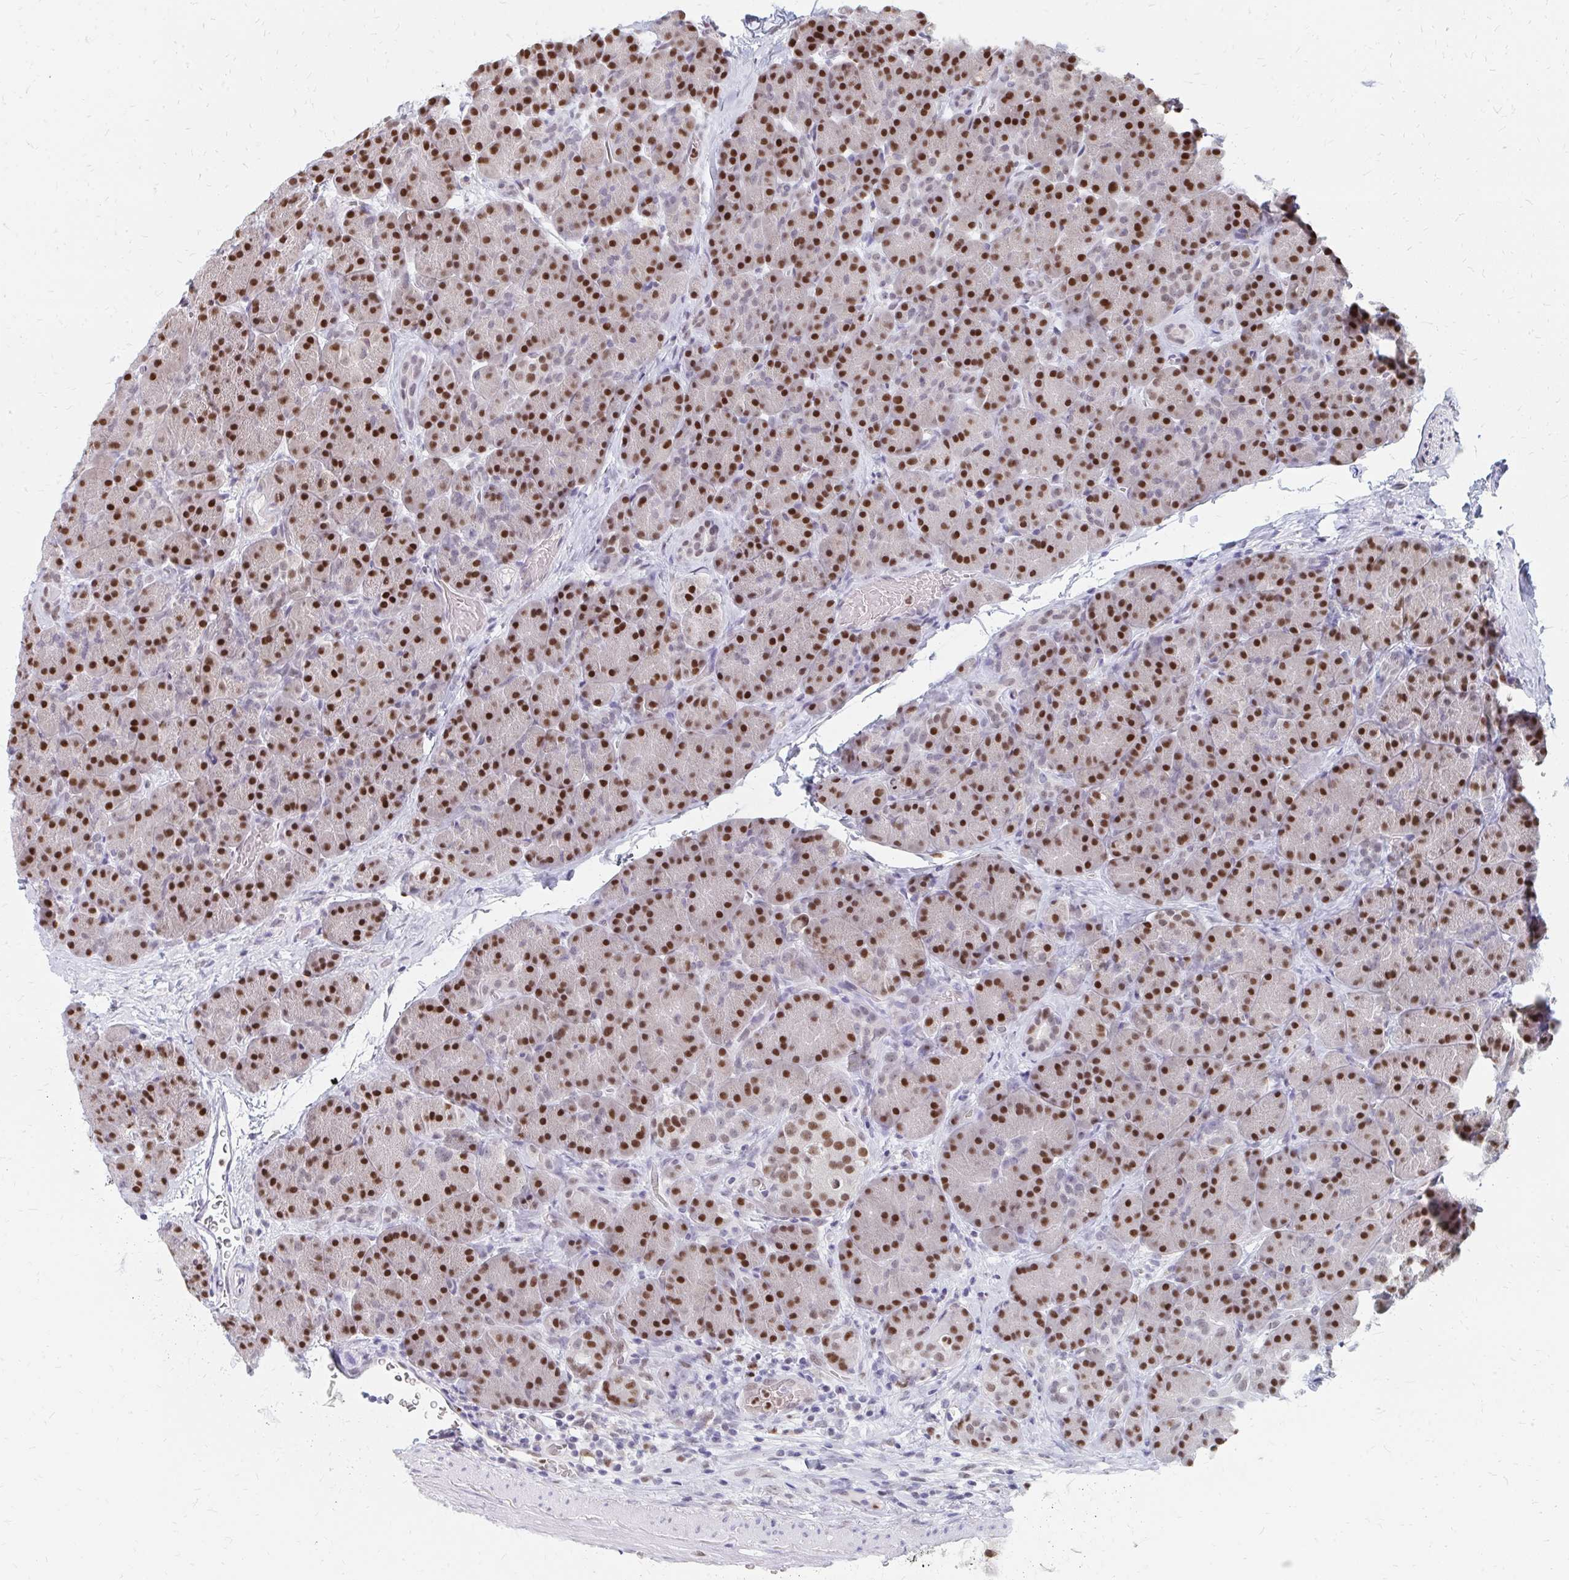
{"staining": {"intensity": "strong", "quantity": ">75%", "location": "nuclear"}, "tissue": "pancreas", "cell_type": "Exocrine glandular cells", "image_type": "normal", "snomed": [{"axis": "morphology", "description": "Normal tissue, NOS"}, {"axis": "topography", "description": "Pancreas"}], "caption": "Immunohistochemical staining of unremarkable pancreas displays high levels of strong nuclear staining in about >75% of exocrine glandular cells.", "gene": "PLK3", "patient": {"sex": "male", "age": 57}}